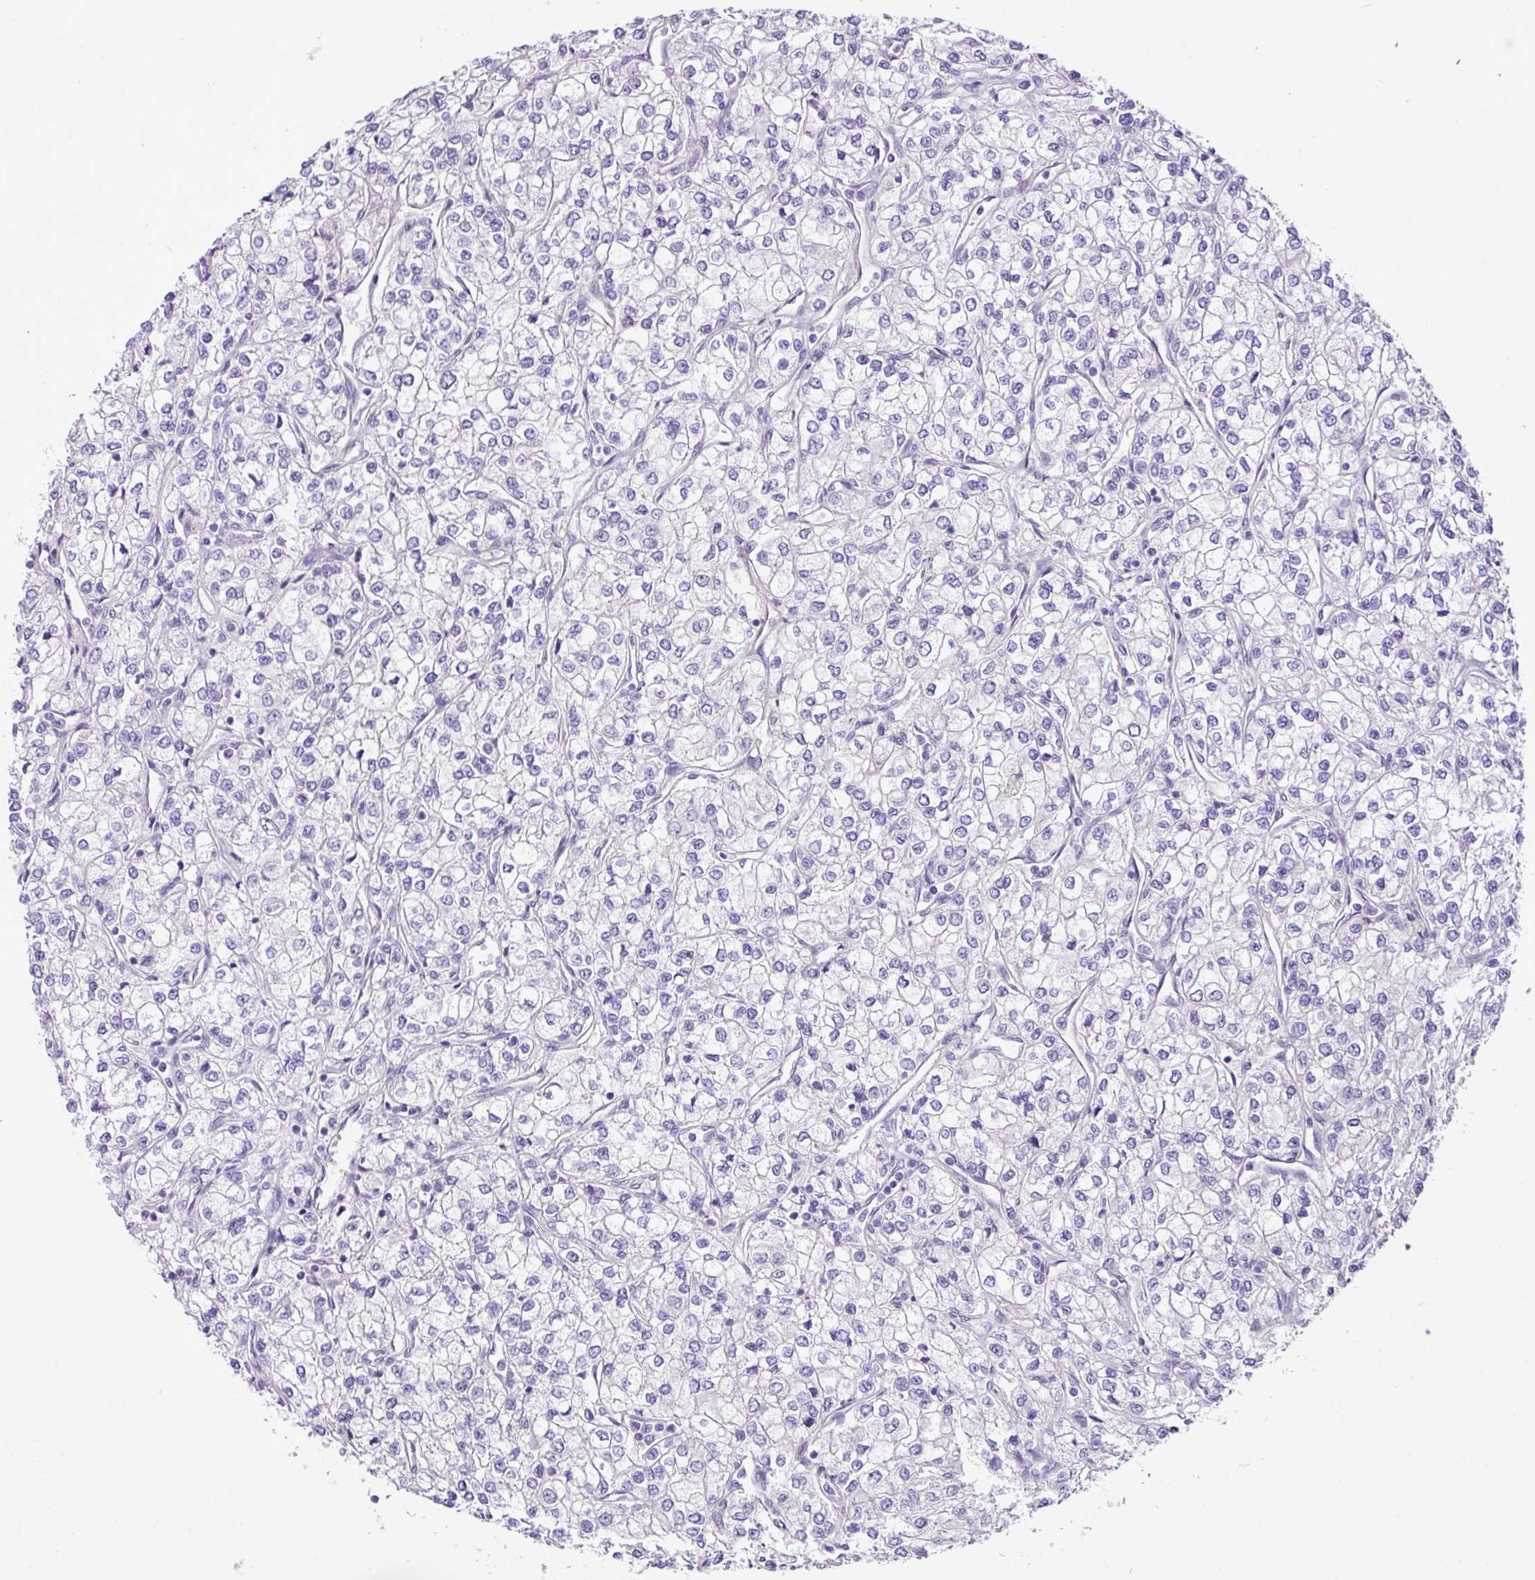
{"staining": {"intensity": "negative", "quantity": "none", "location": "none"}, "tissue": "renal cancer", "cell_type": "Tumor cells", "image_type": "cancer", "snomed": [{"axis": "morphology", "description": "Adenocarcinoma, NOS"}, {"axis": "topography", "description": "Kidney"}], "caption": "The image reveals no staining of tumor cells in renal cancer. (Stains: DAB (3,3'-diaminobenzidine) immunohistochemistry (IHC) with hematoxylin counter stain, Microscopy: brightfield microscopy at high magnification).", "gene": "YLPM1", "patient": {"sex": "male", "age": 80}}